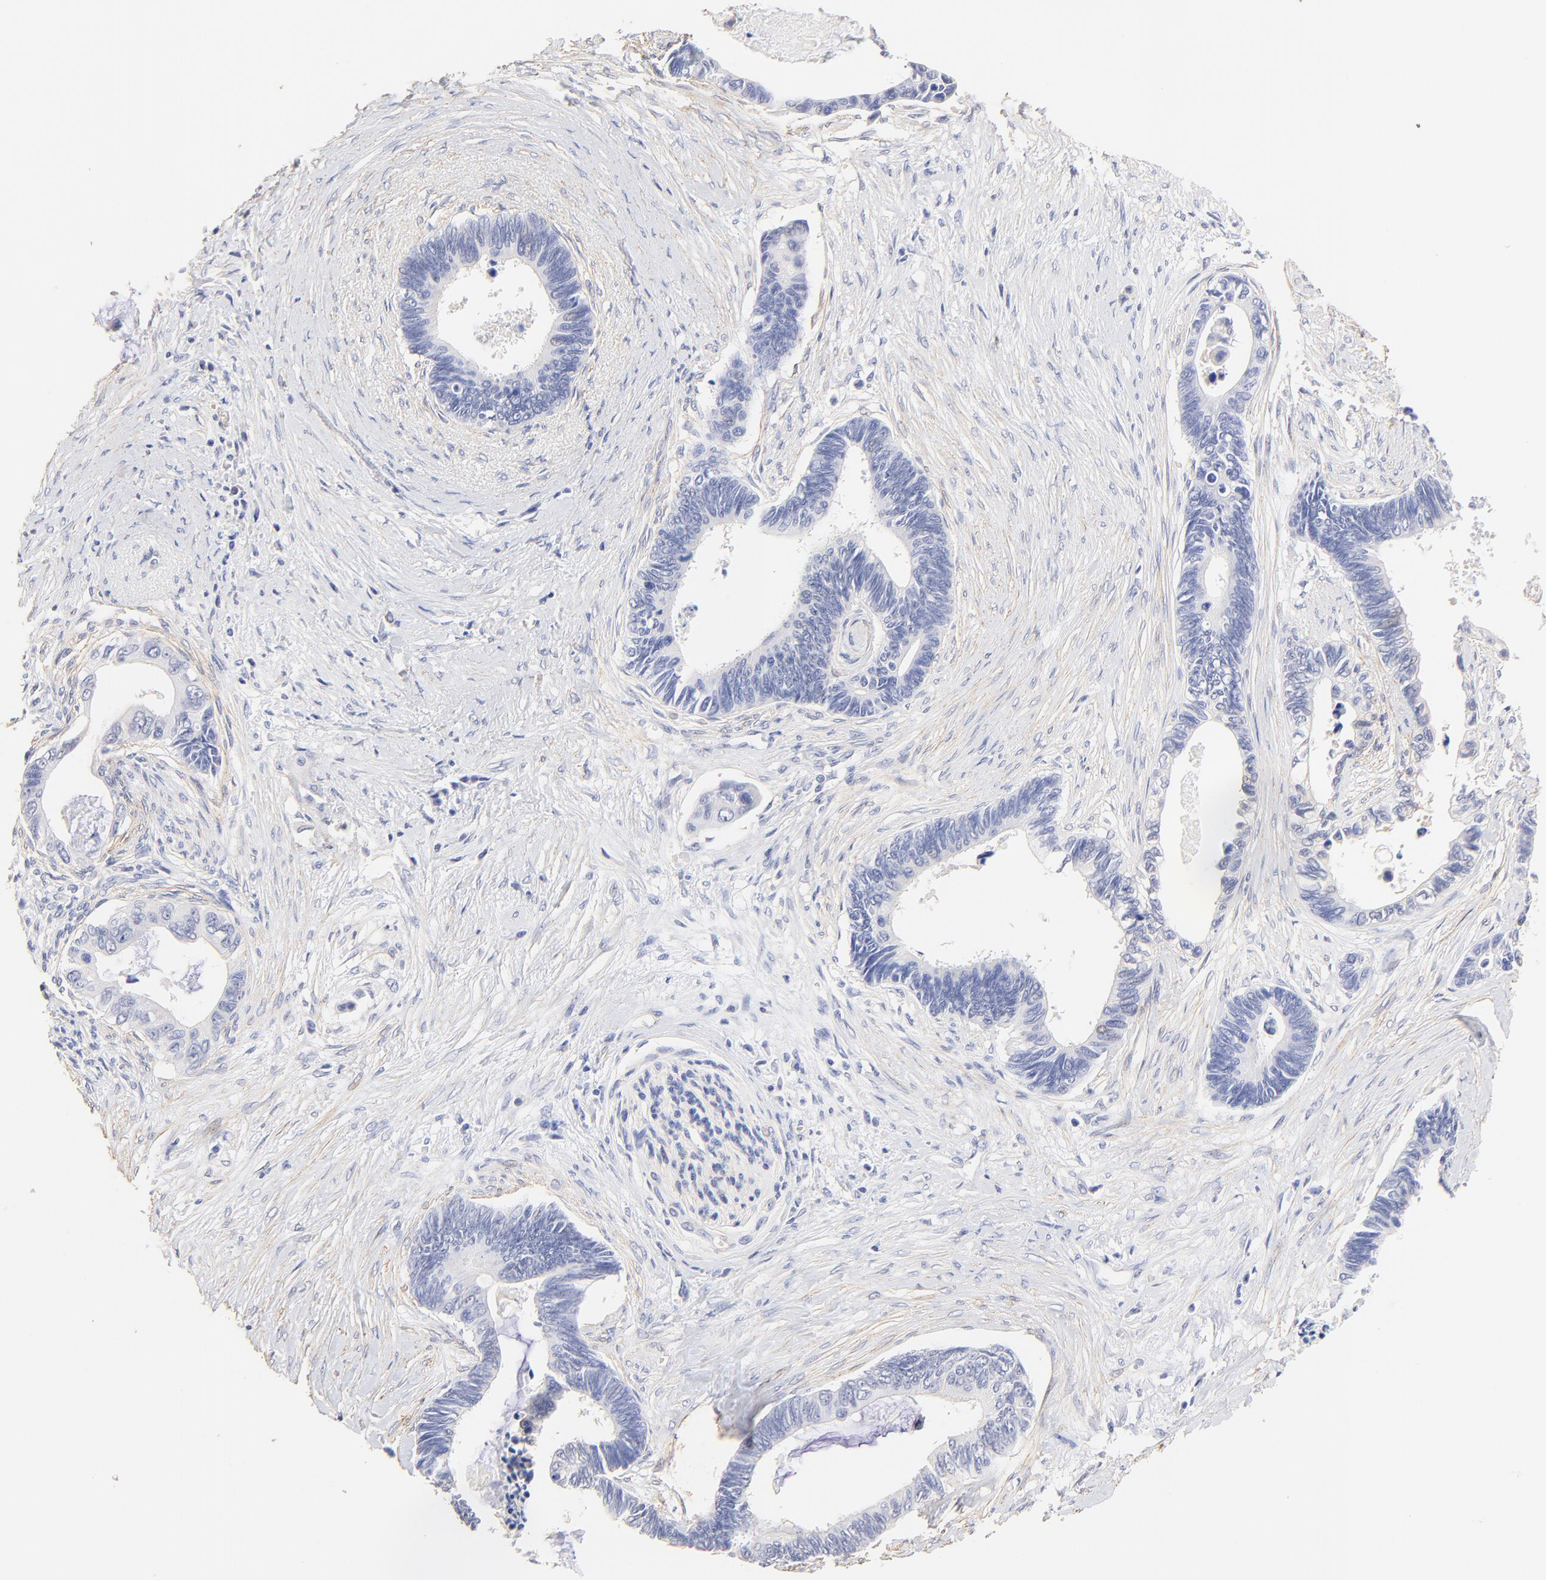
{"staining": {"intensity": "negative", "quantity": "none", "location": "none"}, "tissue": "pancreatic cancer", "cell_type": "Tumor cells", "image_type": "cancer", "snomed": [{"axis": "morphology", "description": "Adenocarcinoma, NOS"}, {"axis": "topography", "description": "Pancreas"}], "caption": "Immunohistochemical staining of human adenocarcinoma (pancreatic) reveals no significant staining in tumor cells.", "gene": "ACTRT1", "patient": {"sex": "female", "age": 70}}